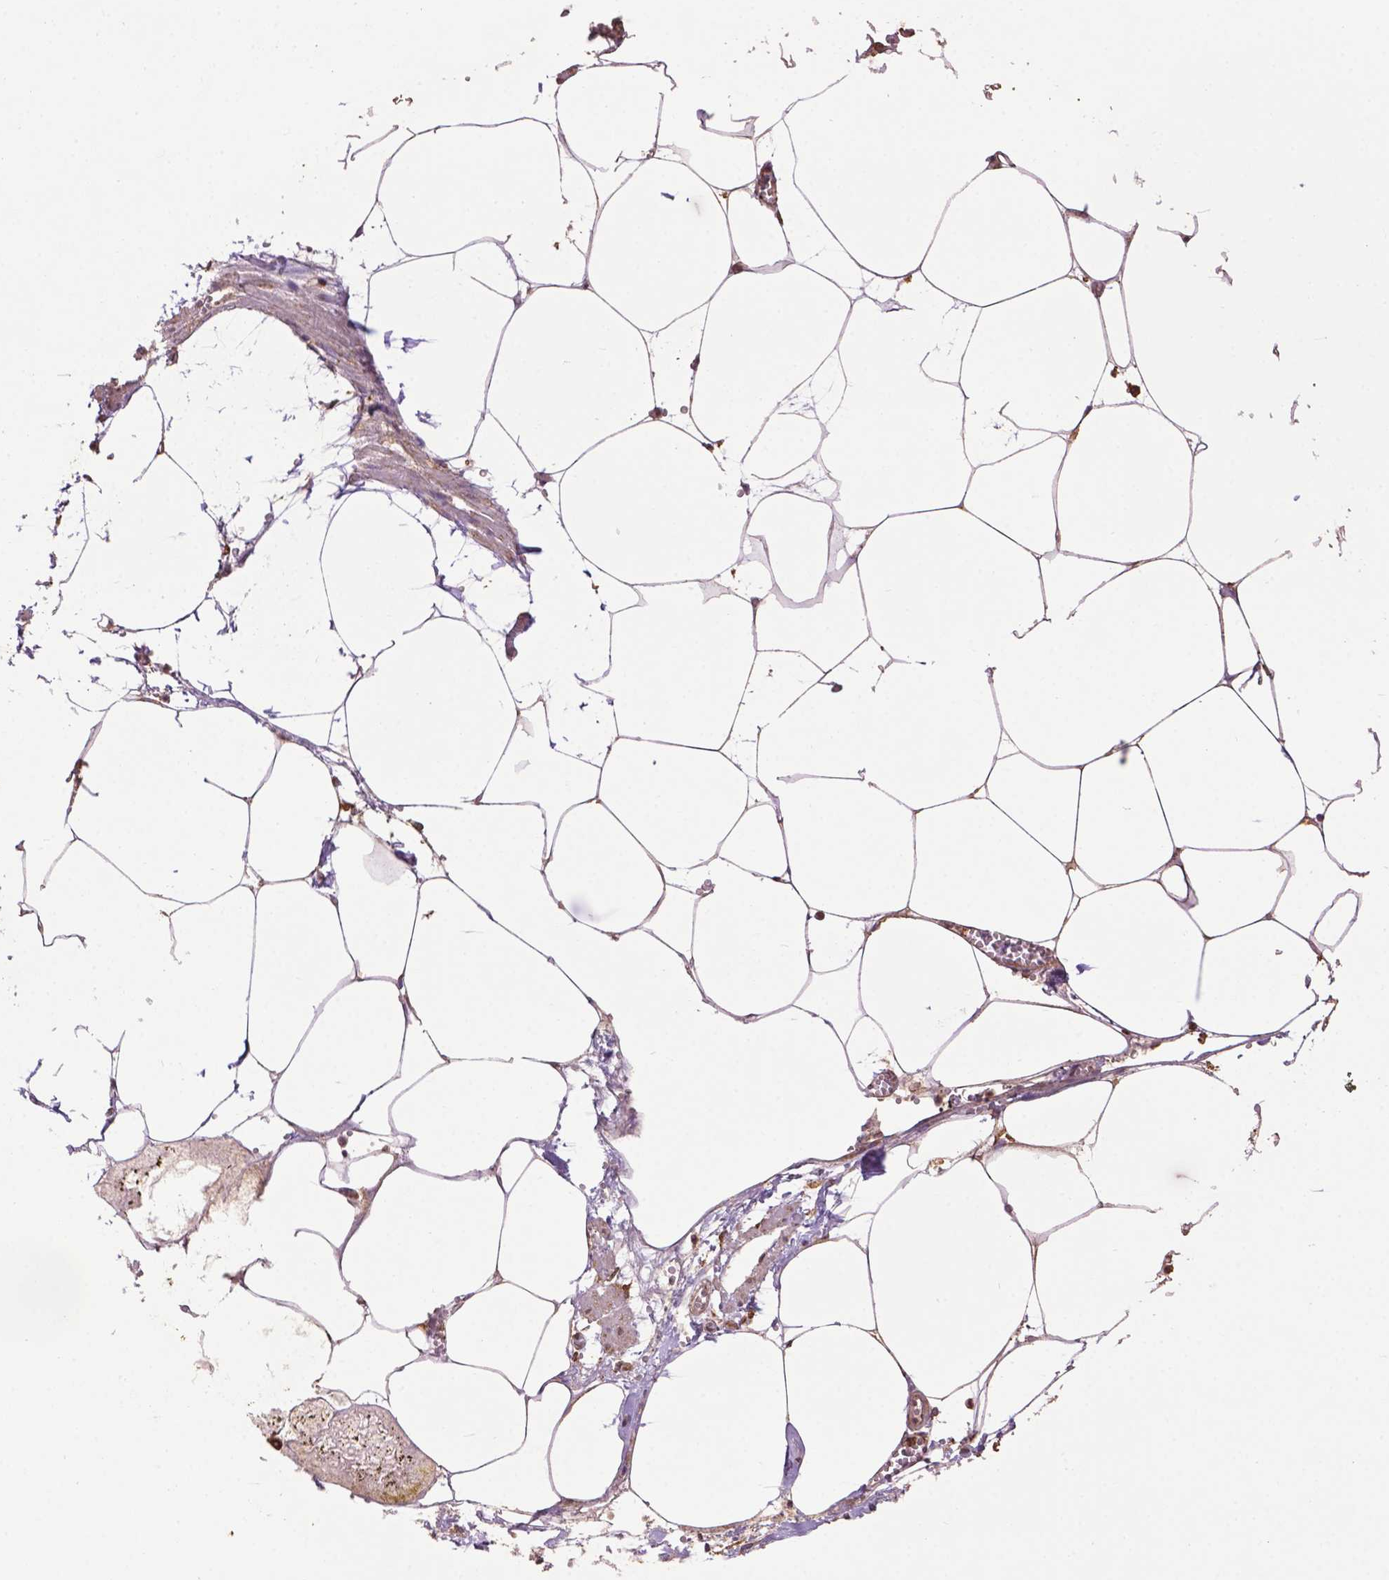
{"staining": {"intensity": "weak", "quantity": ">75%", "location": "cytoplasmic/membranous"}, "tissue": "adipose tissue", "cell_type": "Adipocytes", "image_type": "normal", "snomed": [{"axis": "morphology", "description": "Normal tissue, NOS"}, {"axis": "topography", "description": "Adipose tissue"}, {"axis": "topography", "description": "Pancreas"}, {"axis": "topography", "description": "Peripheral nerve tissue"}], "caption": "Immunohistochemistry (IHC) (DAB) staining of unremarkable adipose tissue shows weak cytoplasmic/membranous protein expression in approximately >75% of adipocytes.", "gene": "PPP2R5E", "patient": {"sex": "female", "age": 58}}